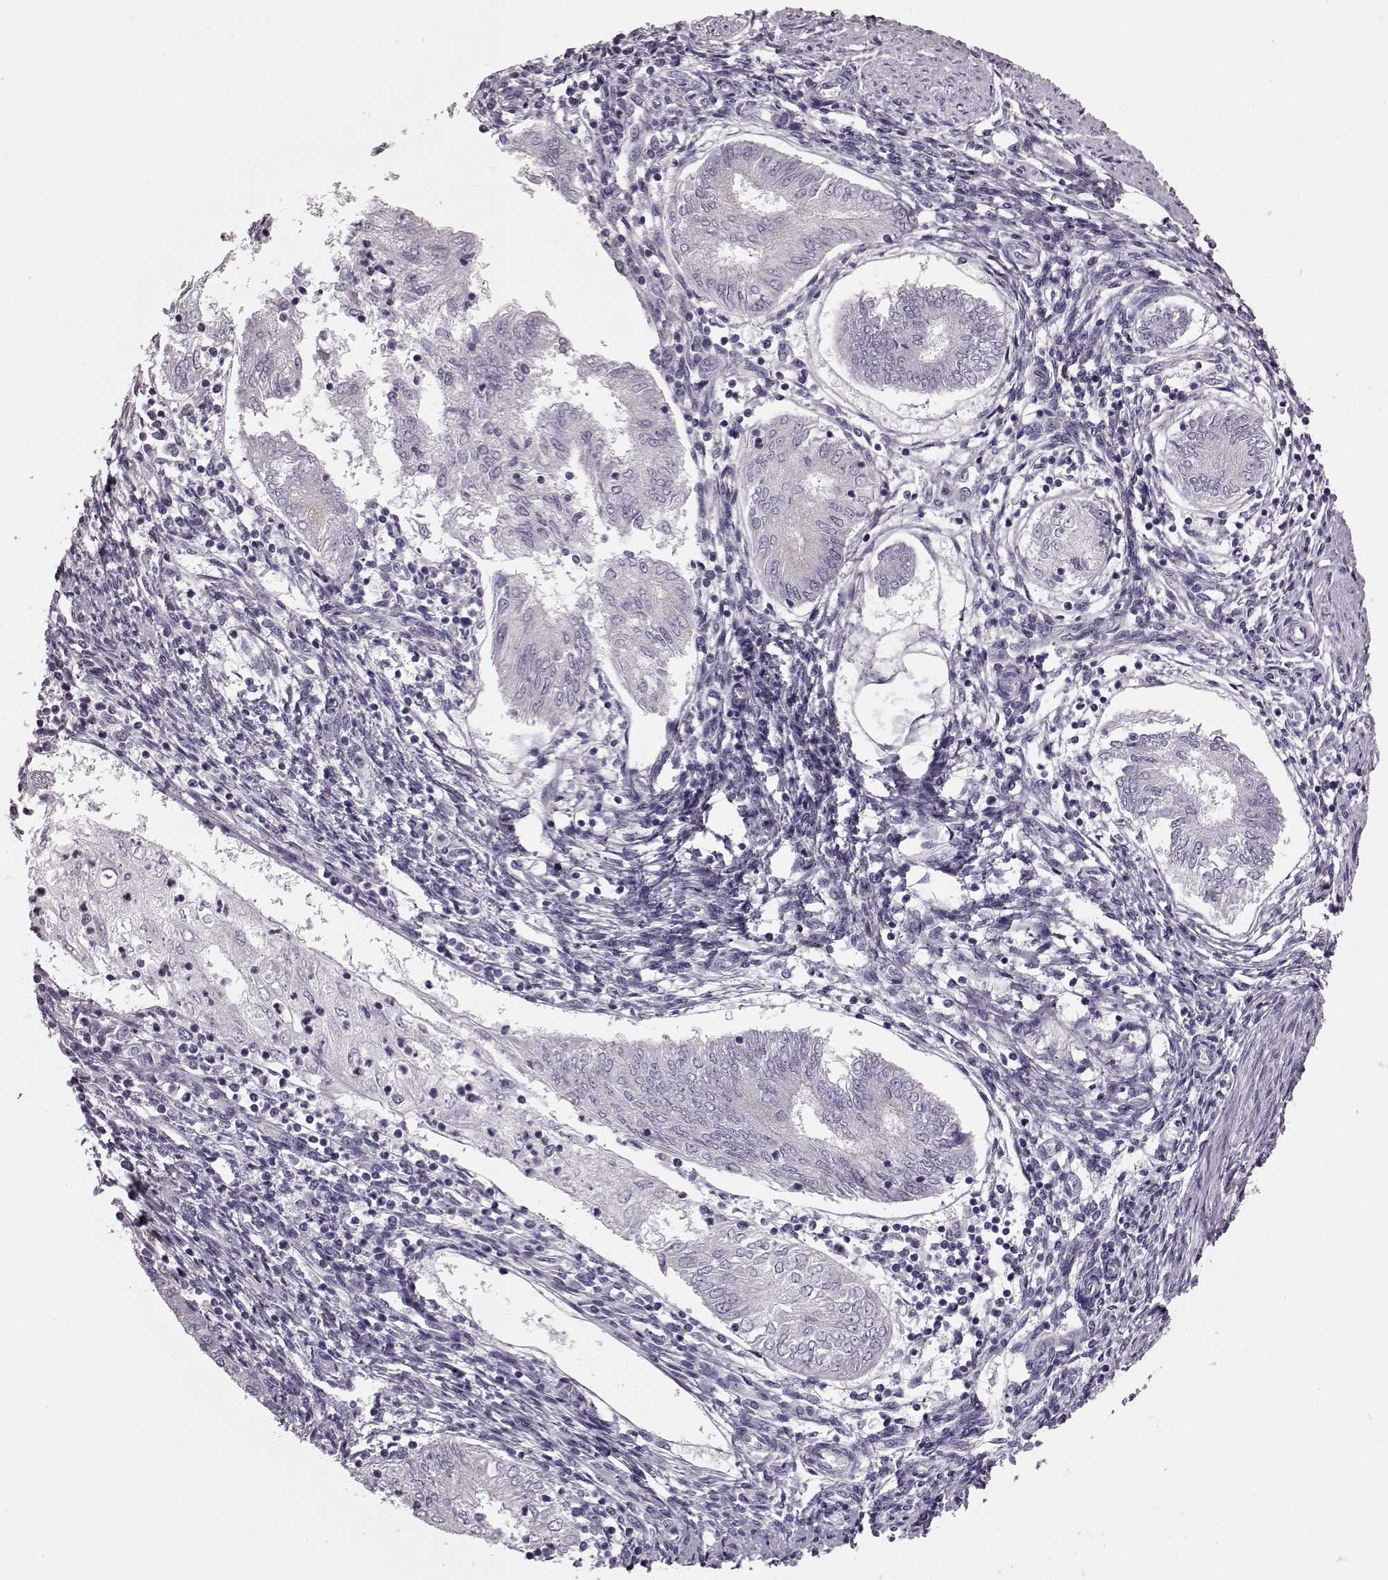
{"staining": {"intensity": "negative", "quantity": "none", "location": "none"}, "tissue": "endometrial cancer", "cell_type": "Tumor cells", "image_type": "cancer", "snomed": [{"axis": "morphology", "description": "Adenocarcinoma, NOS"}, {"axis": "topography", "description": "Endometrium"}], "caption": "This is an immunohistochemistry photomicrograph of human endometrial adenocarcinoma. There is no expression in tumor cells.", "gene": "SNTG1", "patient": {"sex": "female", "age": 68}}